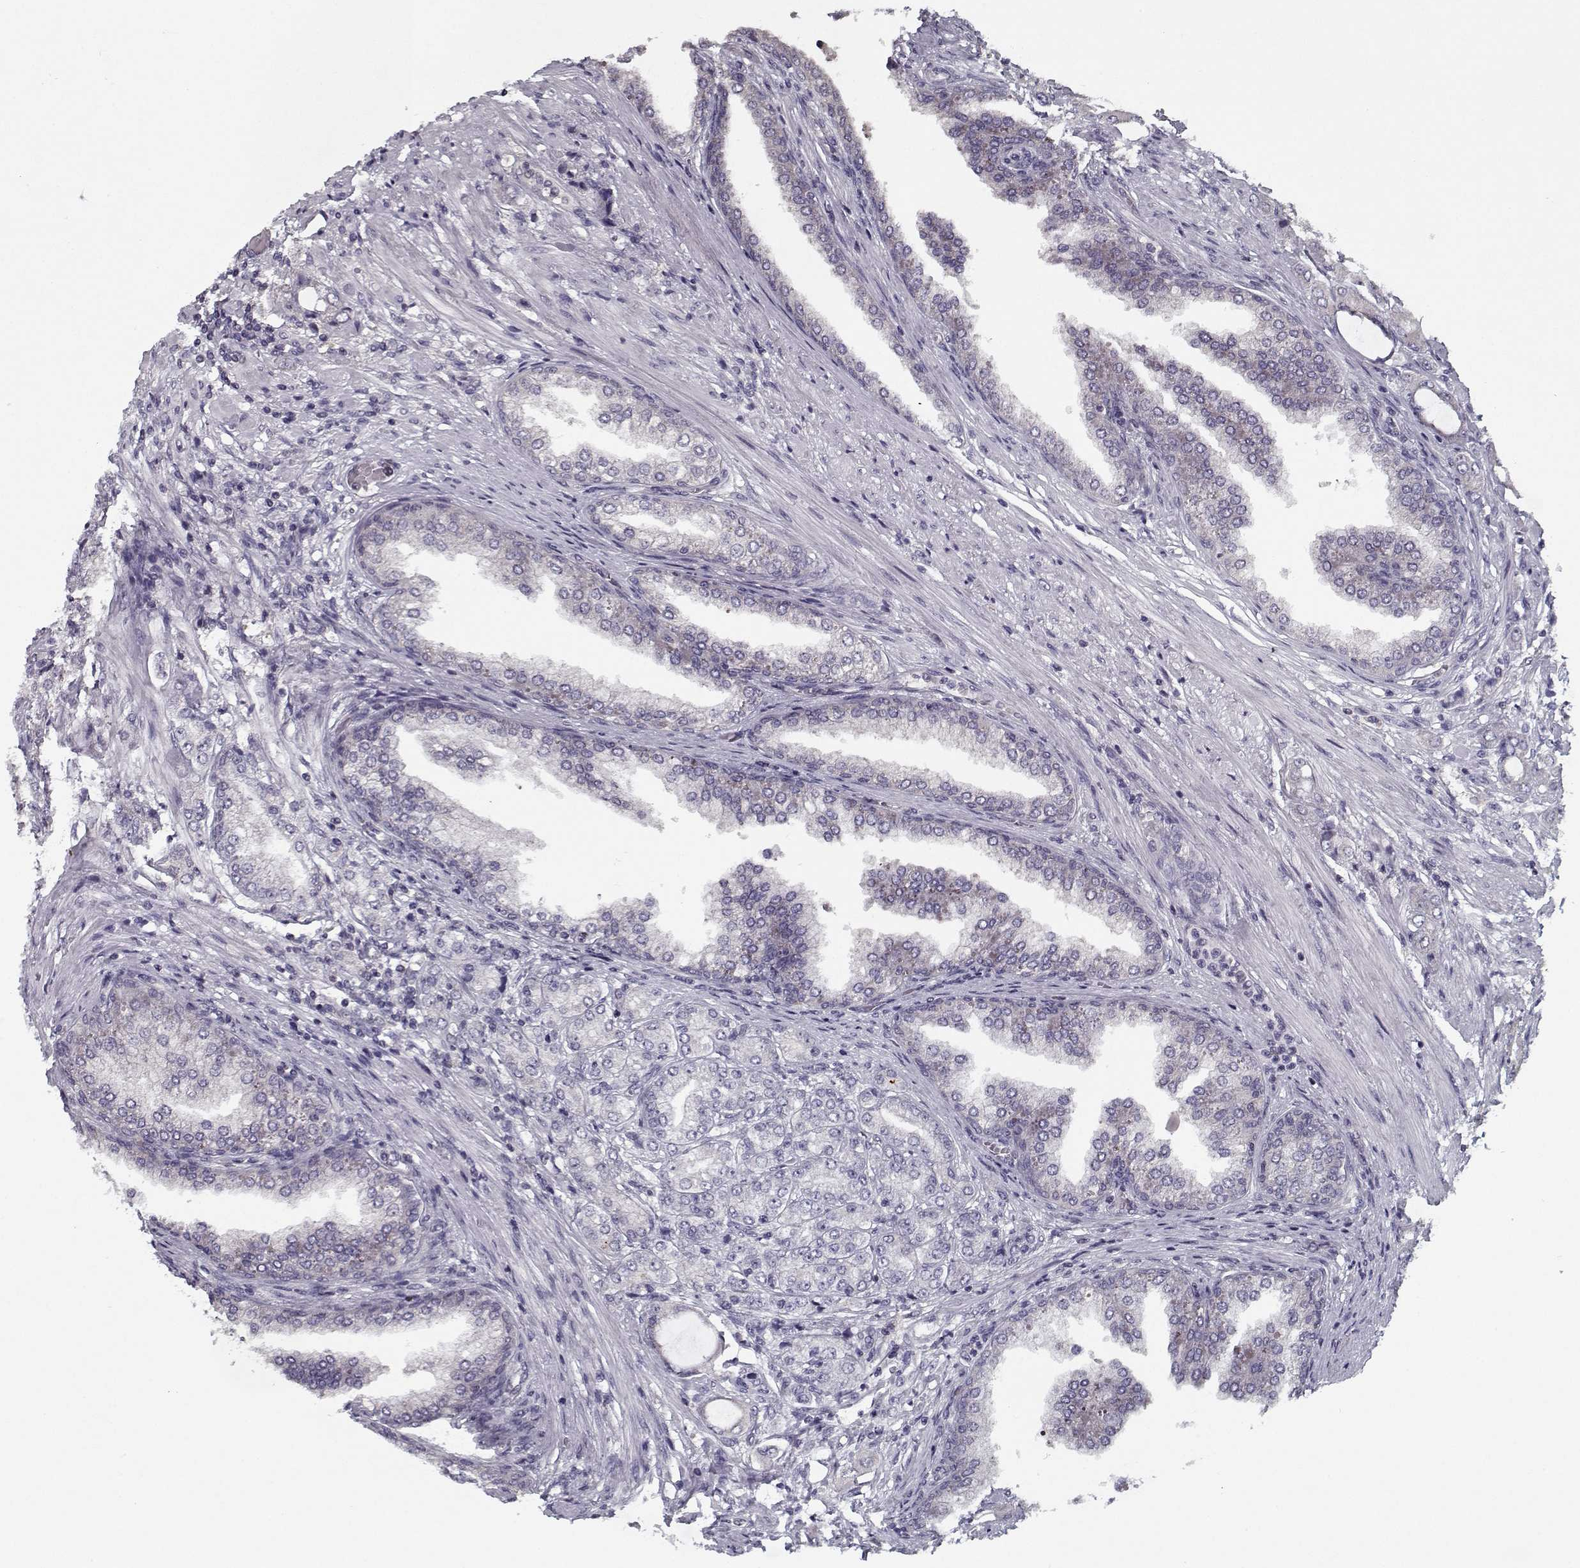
{"staining": {"intensity": "negative", "quantity": "none", "location": "none"}, "tissue": "prostate cancer", "cell_type": "Tumor cells", "image_type": "cancer", "snomed": [{"axis": "morphology", "description": "Adenocarcinoma, NOS"}, {"axis": "topography", "description": "Prostate"}], "caption": "Protein analysis of prostate cancer displays no significant expression in tumor cells. (DAB (3,3'-diaminobenzidine) immunohistochemistry (IHC), high magnification).", "gene": "TESPA1", "patient": {"sex": "male", "age": 63}}